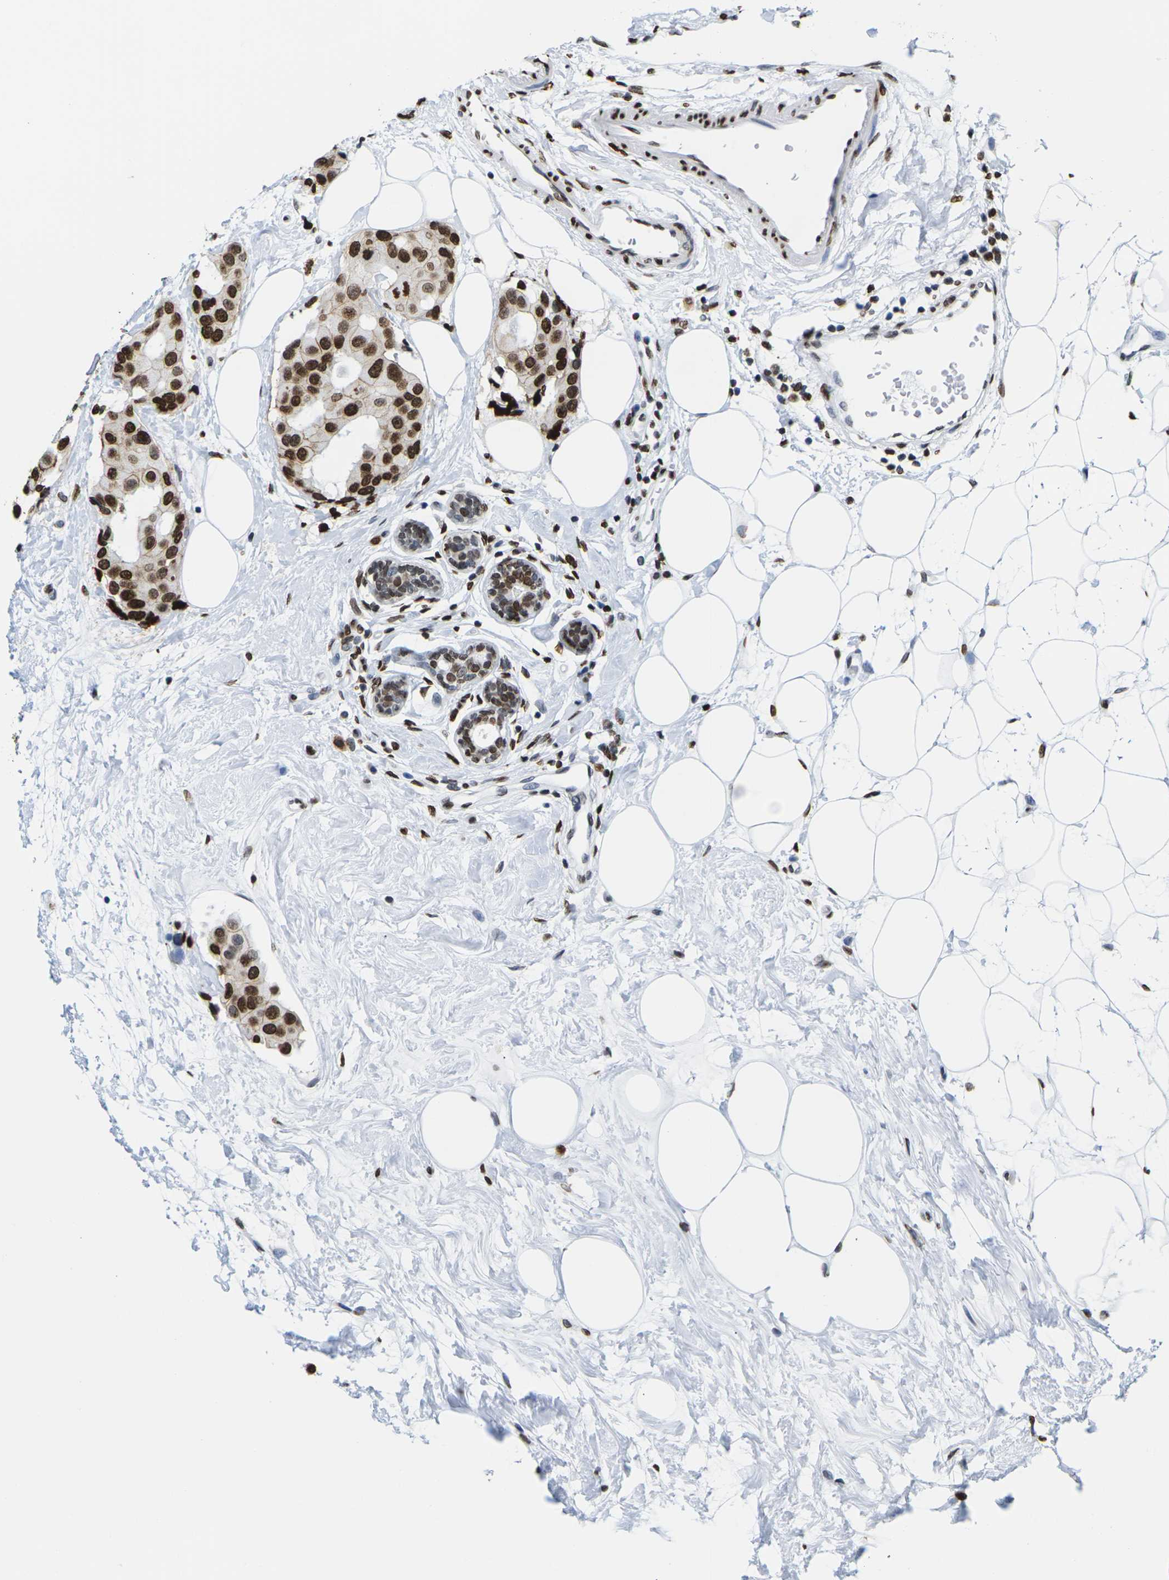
{"staining": {"intensity": "strong", "quantity": ">75%", "location": "cytoplasmic/membranous,nuclear"}, "tissue": "breast cancer", "cell_type": "Tumor cells", "image_type": "cancer", "snomed": [{"axis": "morphology", "description": "Normal tissue, NOS"}, {"axis": "morphology", "description": "Duct carcinoma"}, {"axis": "topography", "description": "Breast"}], "caption": "The micrograph demonstrates a brown stain indicating the presence of a protein in the cytoplasmic/membranous and nuclear of tumor cells in breast invasive ductal carcinoma.", "gene": "H2AC21", "patient": {"sex": "female", "age": 39}}